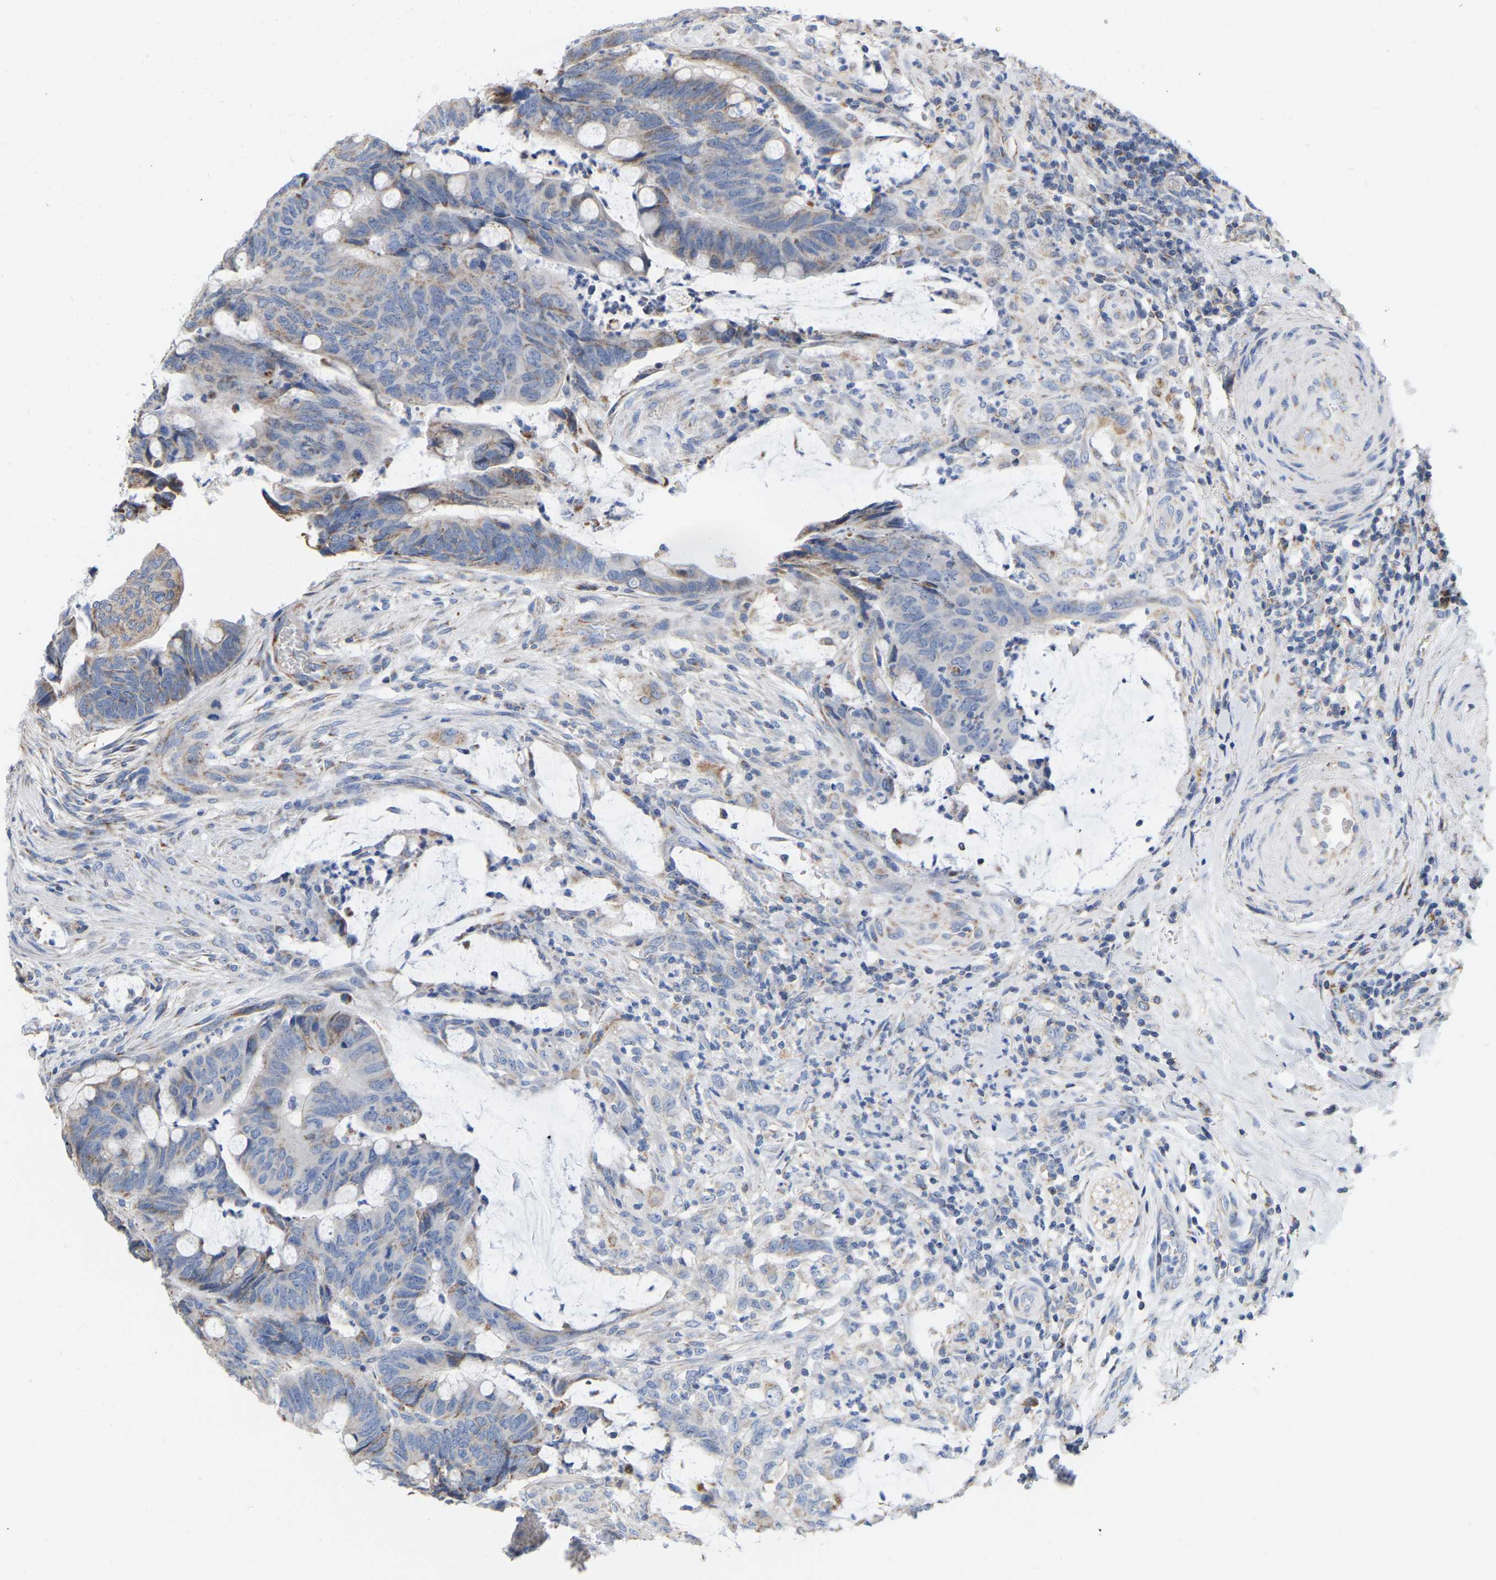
{"staining": {"intensity": "weak", "quantity": "<25%", "location": "cytoplasmic/membranous"}, "tissue": "colorectal cancer", "cell_type": "Tumor cells", "image_type": "cancer", "snomed": [{"axis": "morphology", "description": "Normal tissue, NOS"}, {"axis": "morphology", "description": "Adenocarcinoma, NOS"}, {"axis": "topography", "description": "Rectum"}, {"axis": "topography", "description": "Peripheral nerve tissue"}], "caption": "Immunohistochemistry (IHC) micrograph of adenocarcinoma (colorectal) stained for a protein (brown), which exhibits no expression in tumor cells.", "gene": "CBLB", "patient": {"sex": "male", "age": 92}}